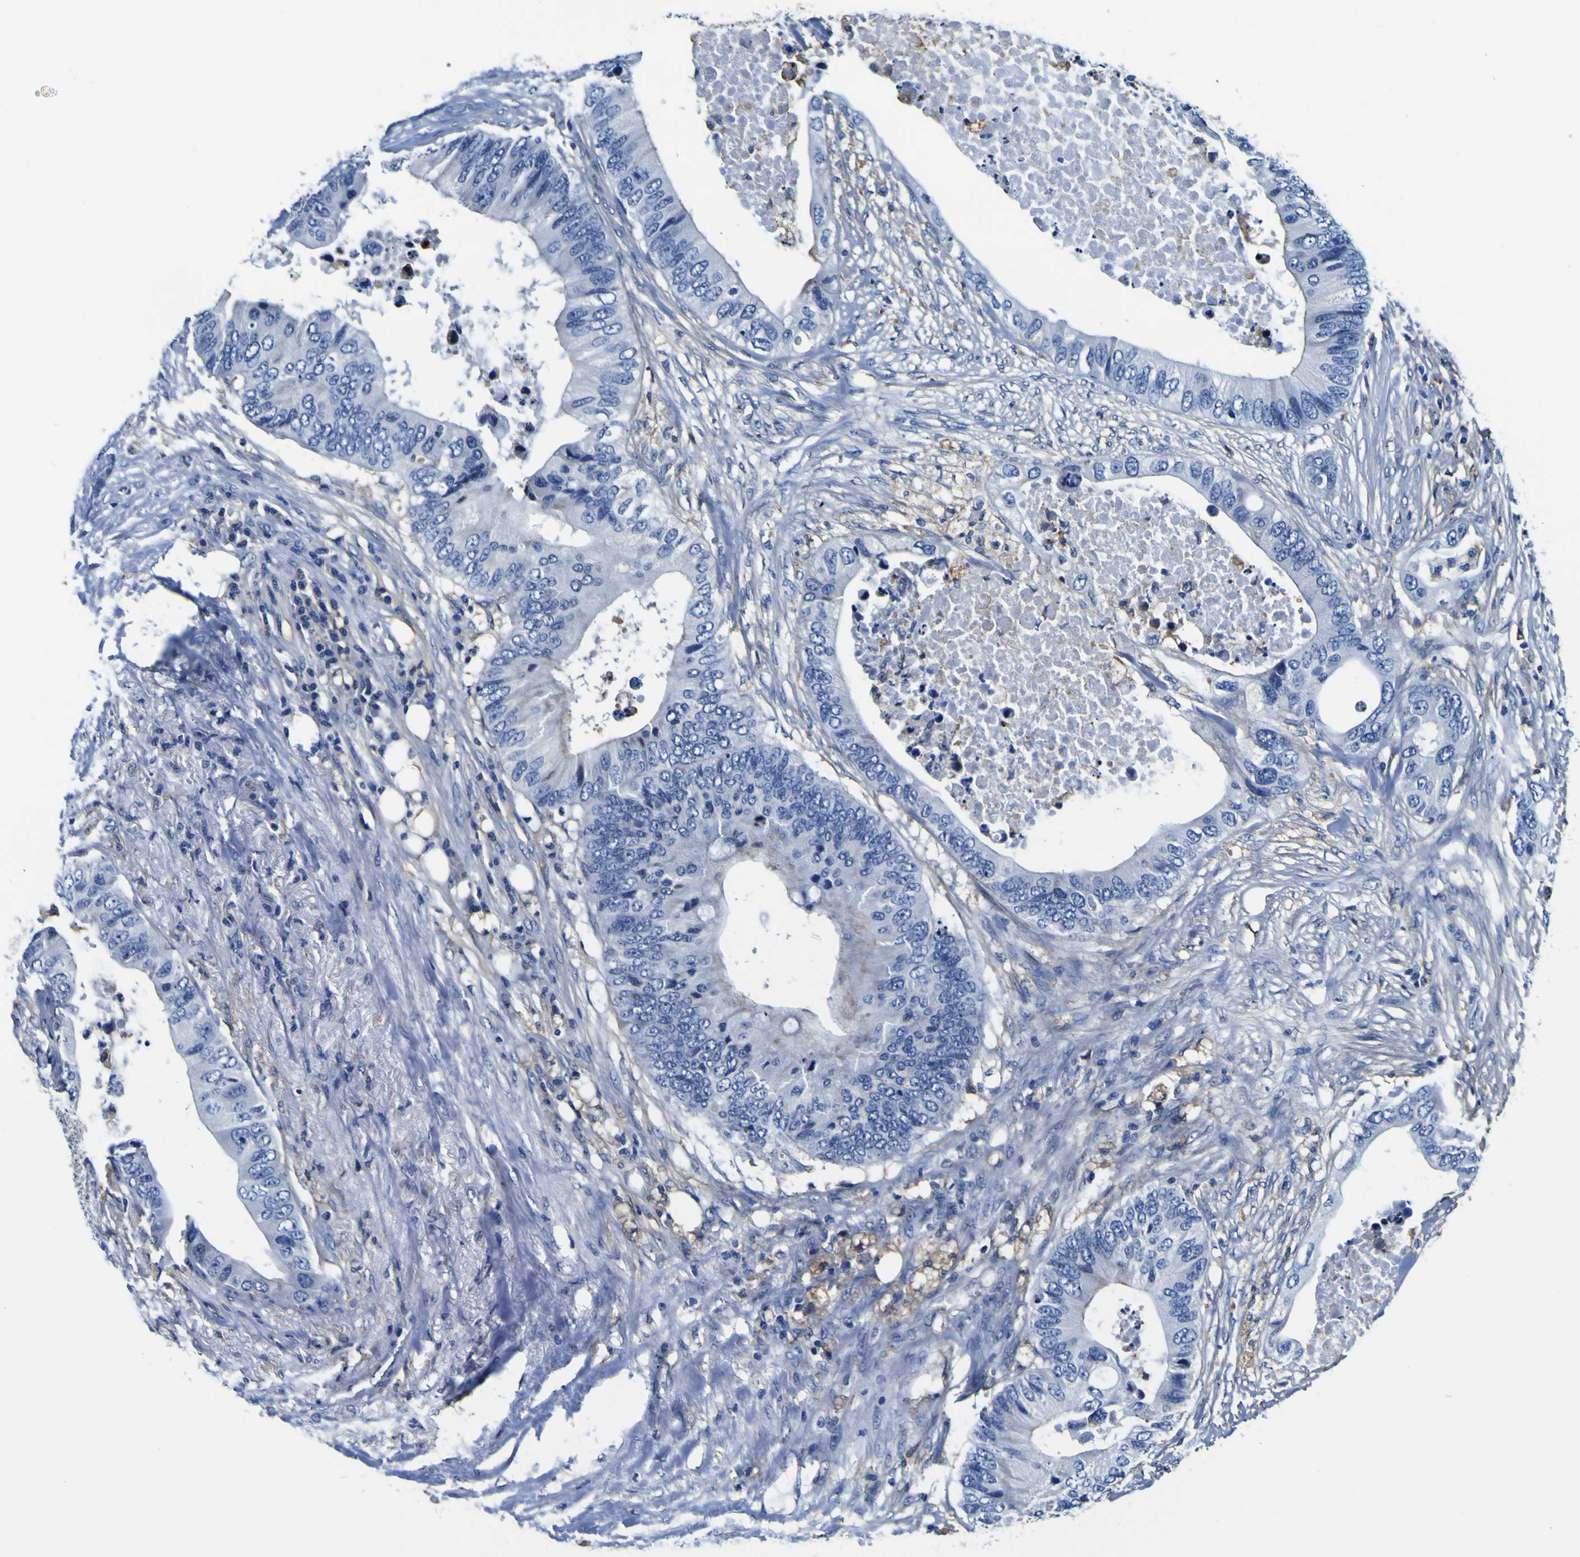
{"staining": {"intensity": "negative", "quantity": "none", "location": "none"}, "tissue": "colorectal cancer", "cell_type": "Tumor cells", "image_type": "cancer", "snomed": [{"axis": "morphology", "description": "Adenocarcinoma, NOS"}, {"axis": "topography", "description": "Colon"}], "caption": "Immunohistochemistry of adenocarcinoma (colorectal) demonstrates no staining in tumor cells.", "gene": "PXDN", "patient": {"sex": "male", "age": 71}}